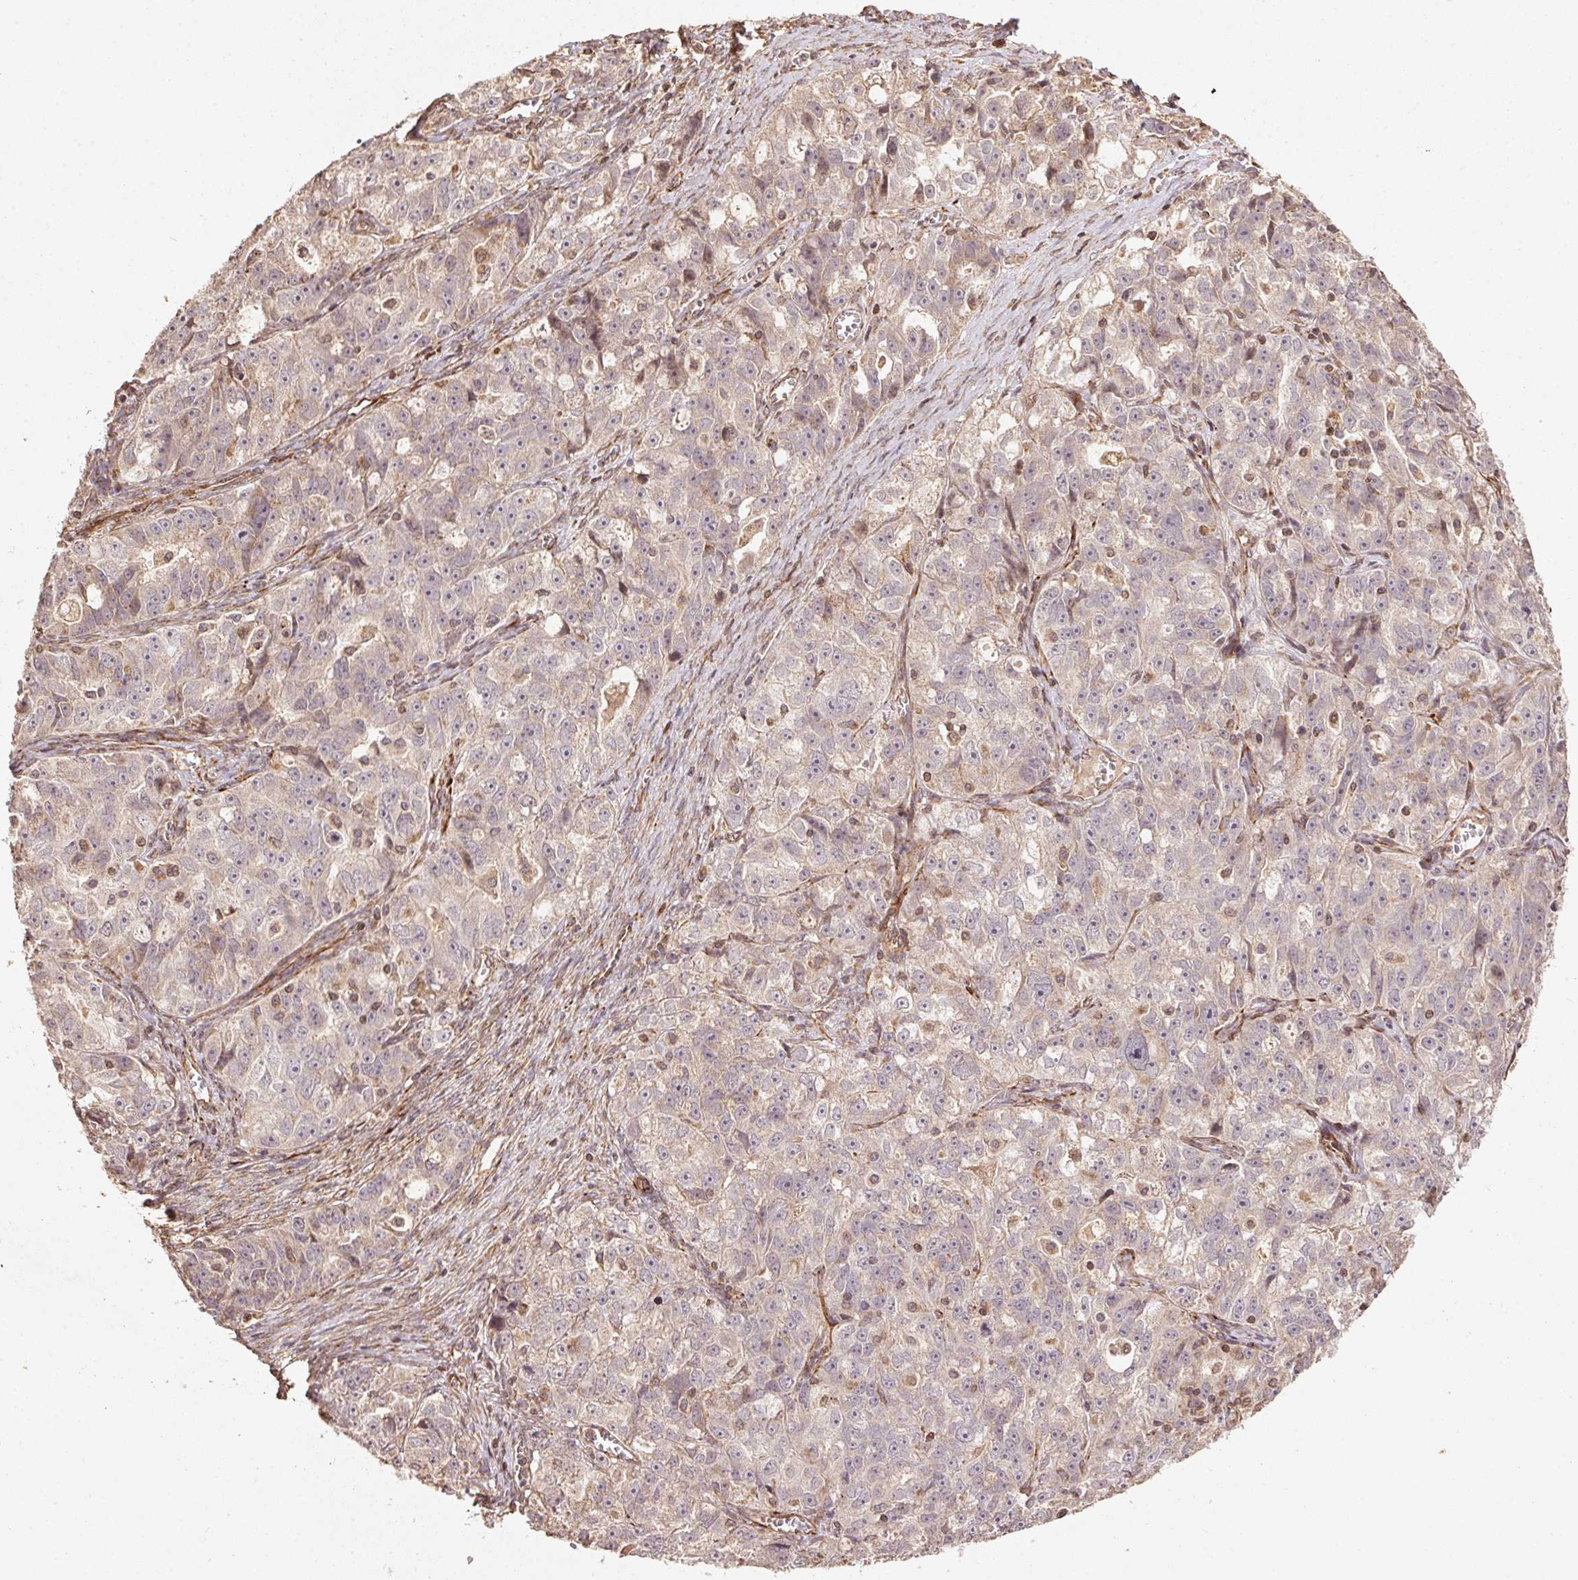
{"staining": {"intensity": "weak", "quantity": "<25%", "location": "cytoplasmic/membranous"}, "tissue": "ovarian cancer", "cell_type": "Tumor cells", "image_type": "cancer", "snomed": [{"axis": "morphology", "description": "Cystadenocarcinoma, serous, NOS"}, {"axis": "topography", "description": "Ovary"}], "caption": "Immunohistochemical staining of serous cystadenocarcinoma (ovarian) demonstrates no significant positivity in tumor cells.", "gene": "SPRED2", "patient": {"sex": "female", "age": 51}}